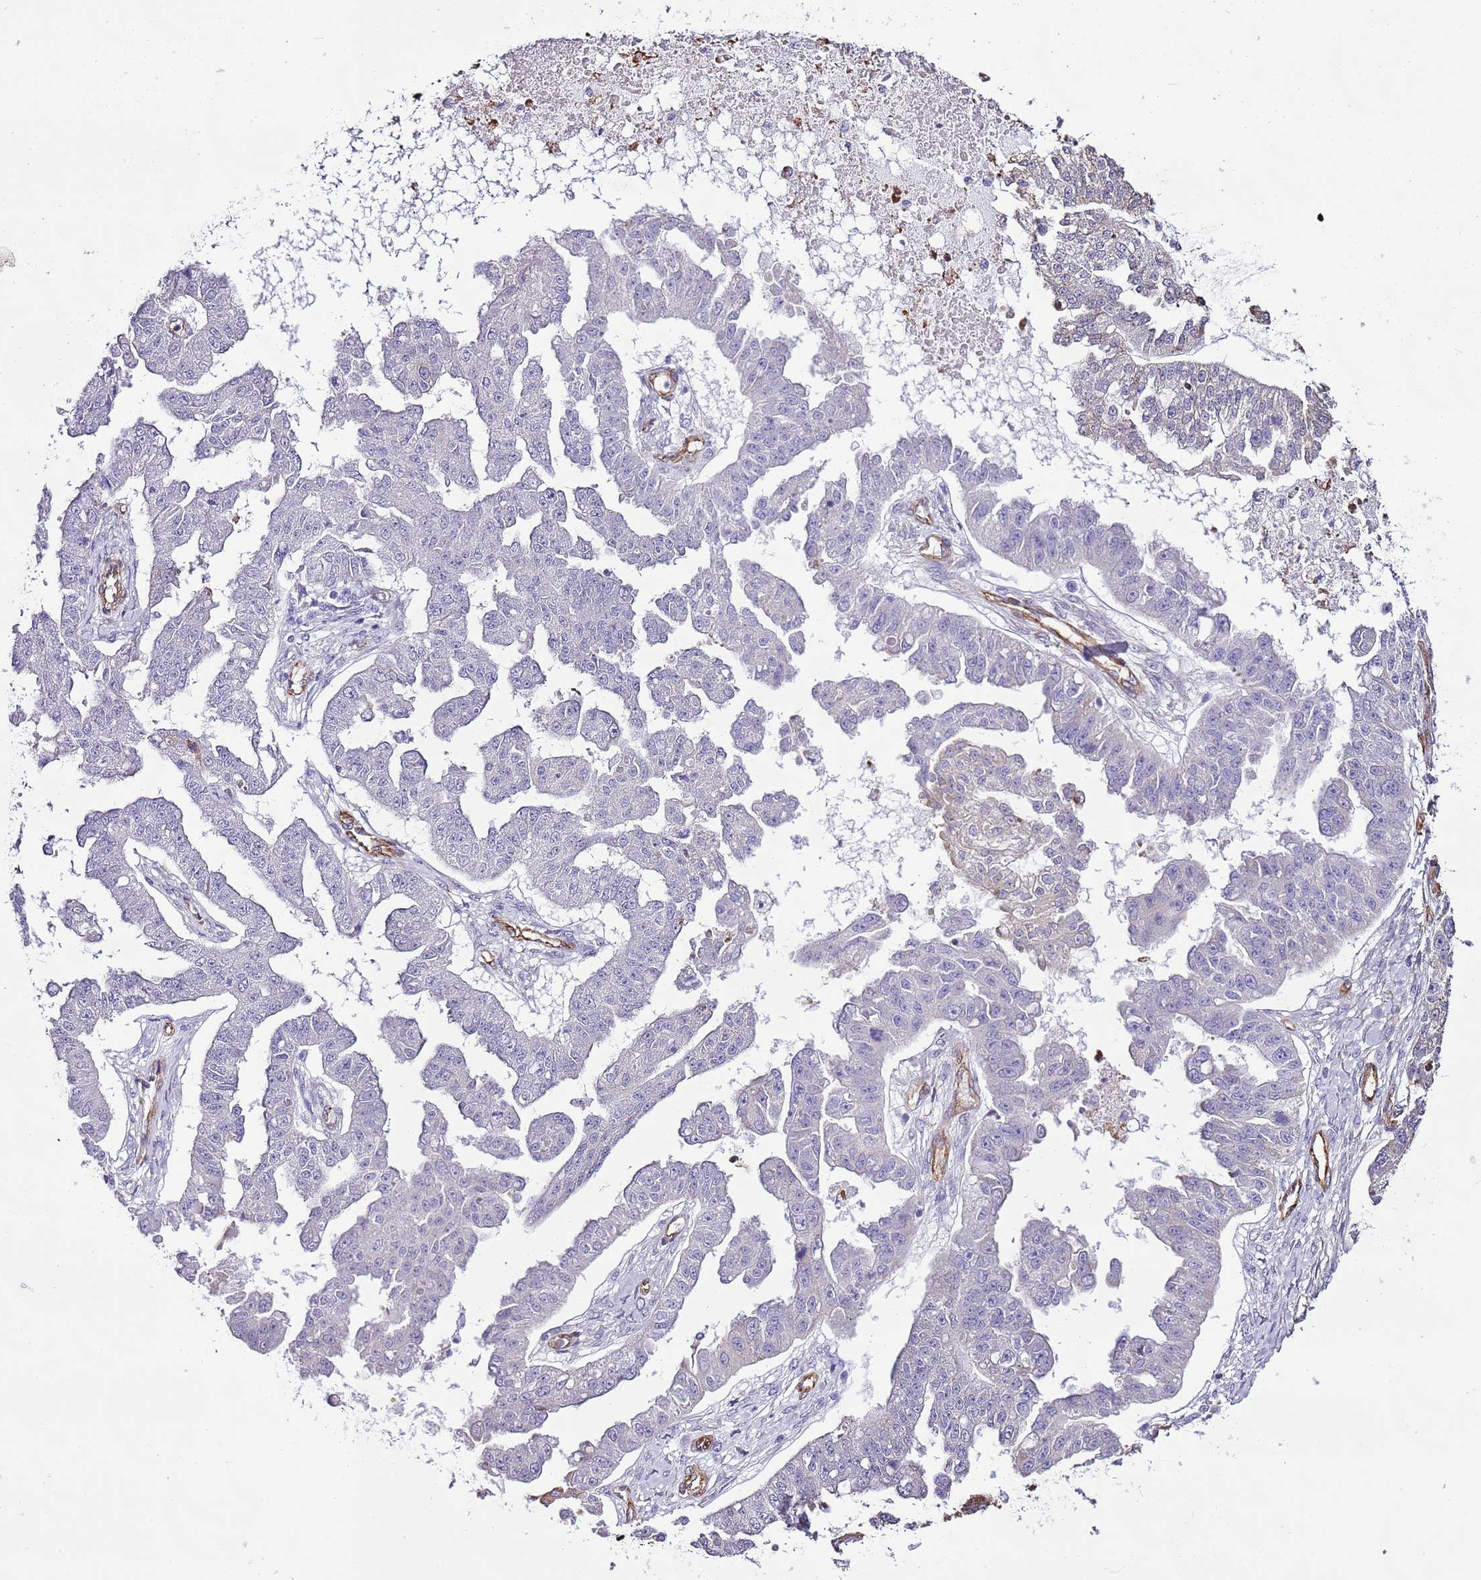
{"staining": {"intensity": "negative", "quantity": "none", "location": "none"}, "tissue": "ovarian cancer", "cell_type": "Tumor cells", "image_type": "cancer", "snomed": [{"axis": "morphology", "description": "Cystadenocarcinoma, serous, NOS"}, {"axis": "topography", "description": "Ovary"}], "caption": "Immunohistochemical staining of human ovarian serous cystadenocarcinoma displays no significant expression in tumor cells.", "gene": "CTDSPL", "patient": {"sex": "female", "age": 58}}